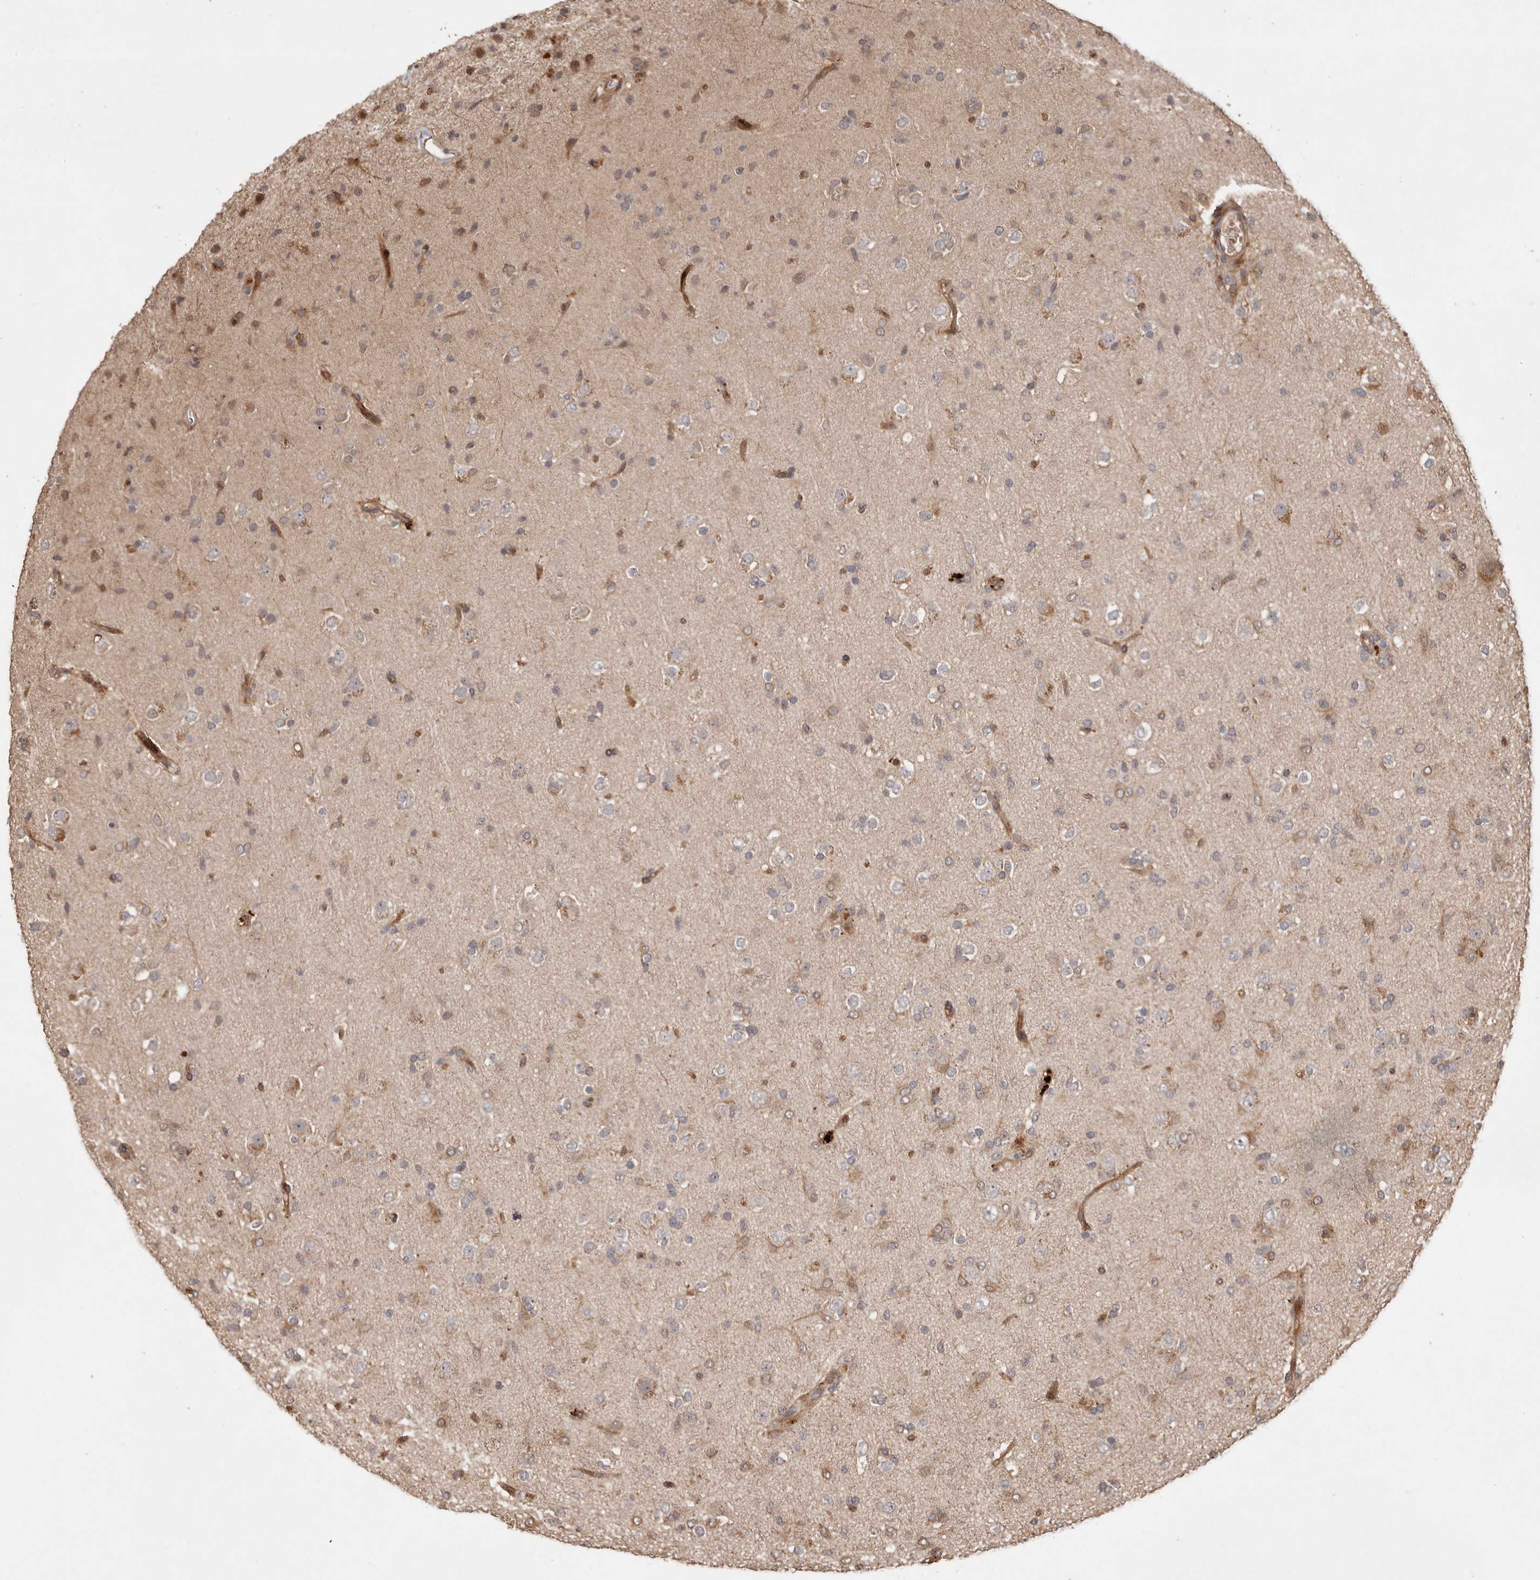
{"staining": {"intensity": "negative", "quantity": "none", "location": "none"}, "tissue": "glioma", "cell_type": "Tumor cells", "image_type": "cancer", "snomed": [{"axis": "morphology", "description": "Glioma, malignant, Low grade"}, {"axis": "topography", "description": "Brain"}], "caption": "A photomicrograph of human malignant glioma (low-grade) is negative for staining in tumor cells.", "gene": "VN1R4", "patient": {"sex": "male", "age": 65}}